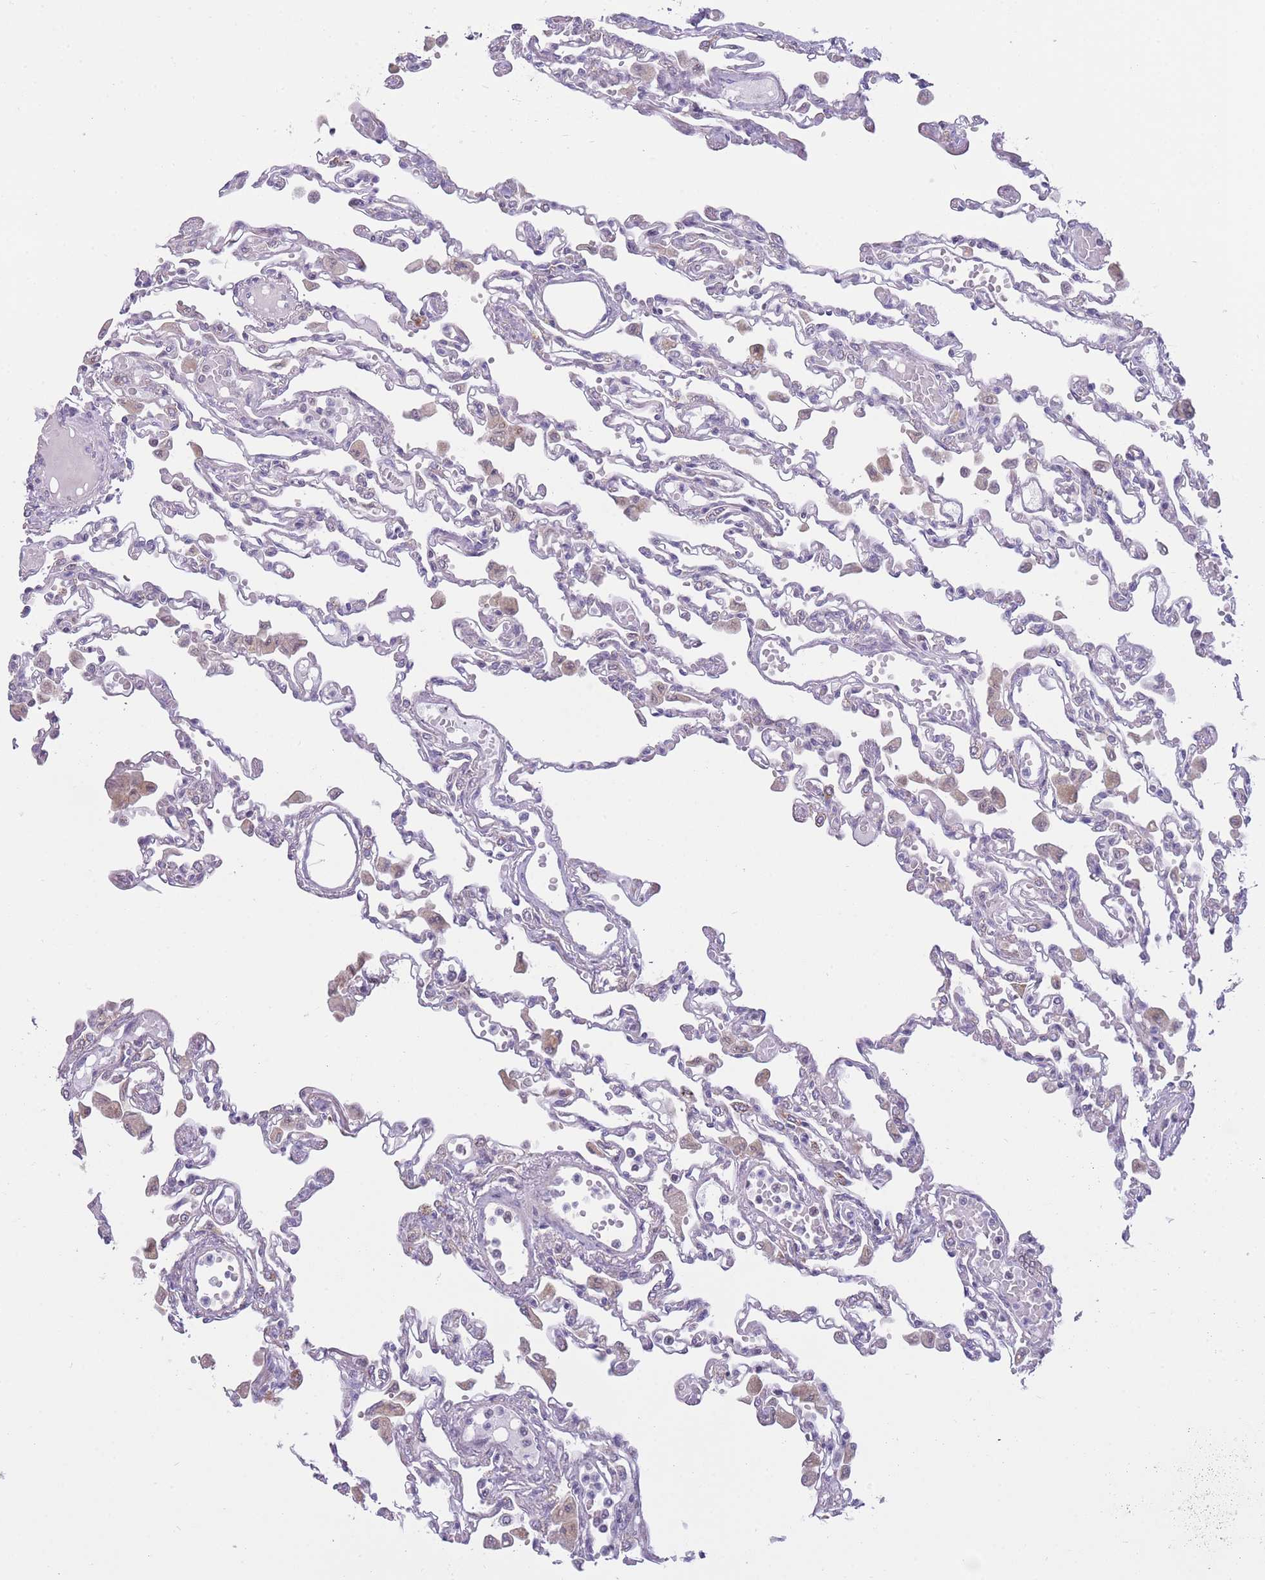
{"staining": {"intensity": "negative", "quantity": "none", "location": "none"}, "tissue": "lung", "cell_type": "Alveolar cells", "image_type": "normal", "snomed": [{"axis": "morphology", "description": "Normal tissue, NOS"}, {"axis": "topography", "description": "Bronchus"}, {"axis": "topography", "description": "Lung"}], "caption": "High power microscopy image of an immunohistochemistry photomicrograph of unremarkable lung, revealing no significant expression in alveolar cells. (Immunohistochemistry, brightfield microscopy, high magnification).", "gene": "MCIDAS", "patient": {"sex": "female", "age": 49}}